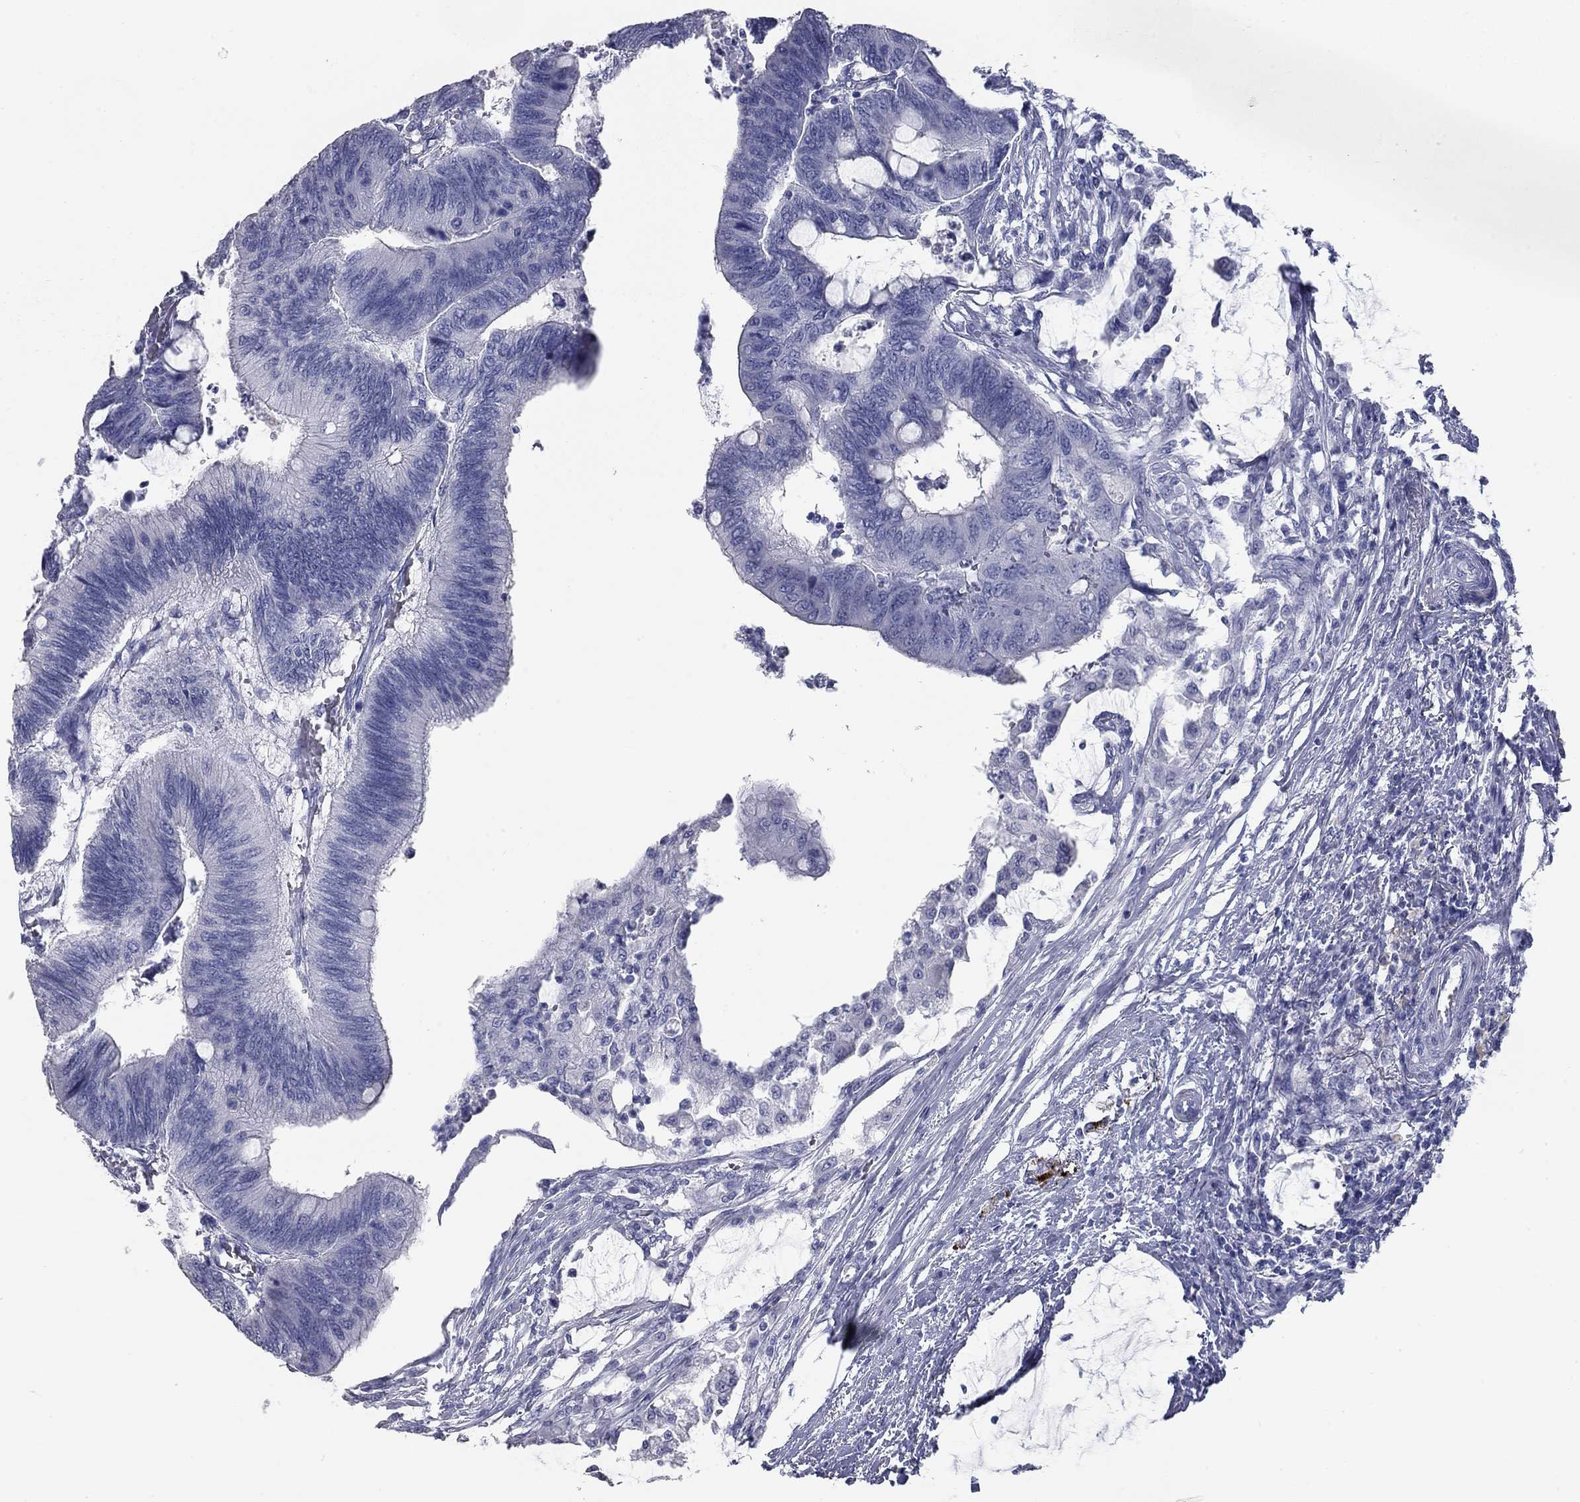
{"staining": {"intensity": "negative", "quantity": "none", "location": "none"}, "tissue": "colorectal cancer", "cell_type": "Tumor cells", "image_type": "cancer", "snomed": [{"axis": "morphology", "description": "Normal tissue, NOS"}, {"axis": "morphology", "description": "Adenocarcinoma, NOS"}, {"axis": "topography", "description": "Rectum"}, {"axis": "topography", "description": "Peripheral nerve tissue"}], "caption": "An IHC photomicrograph of colorectal cancer (adenocarcinoma) is shown. There is no staining in tumor cells of colorectal cancer (adenocarcinoma). The staining is performed using DAB (3,3'-diaminobenzidine) brown chromogen with nuclei counter-stained in using hematoxylin.", "gene": "TAC1", "patient": {"sex": "male", "age": 92}}